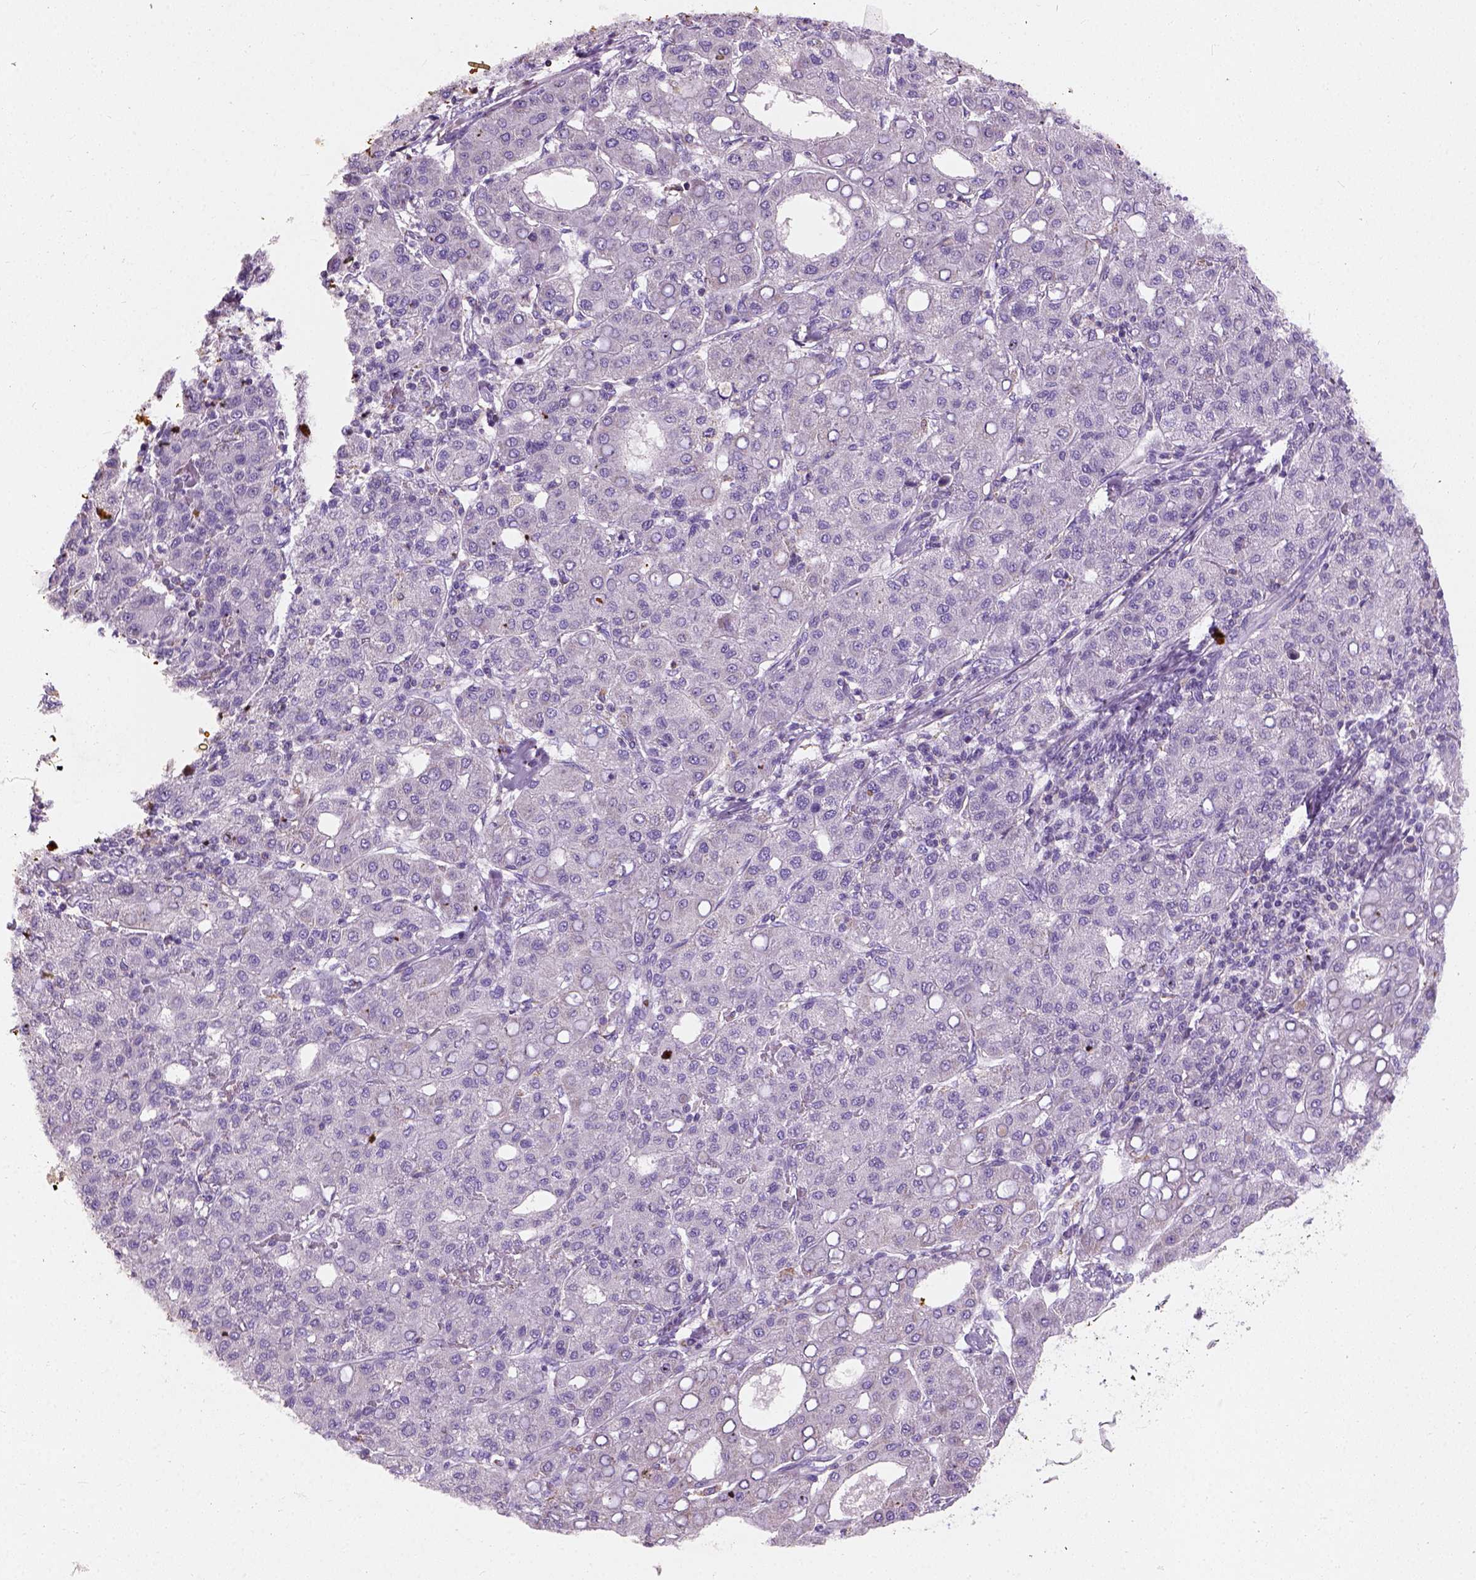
{"staining": {"intensity": "negative", "quantity": "none", "location": "none"}, "tissue": "liver cancer", "cell_type": "Tumor cells", "image_type": "cancer", "snomed": [{"axis": "morphology", "description": "Carcinoma, Hepatocellular, NOS"}, {"axis": "topography", "description": "Liver"}], "caption": "Protein analysis of hepatocellular carcinoma (liver) exhibits no significant positivity in tumor cells. (DAB (3,3'-diaminobenzidine) IHC with hematoxylin counter stain).", "gene": "CHODL", "patient": {"sex": "male", "age": 65}}